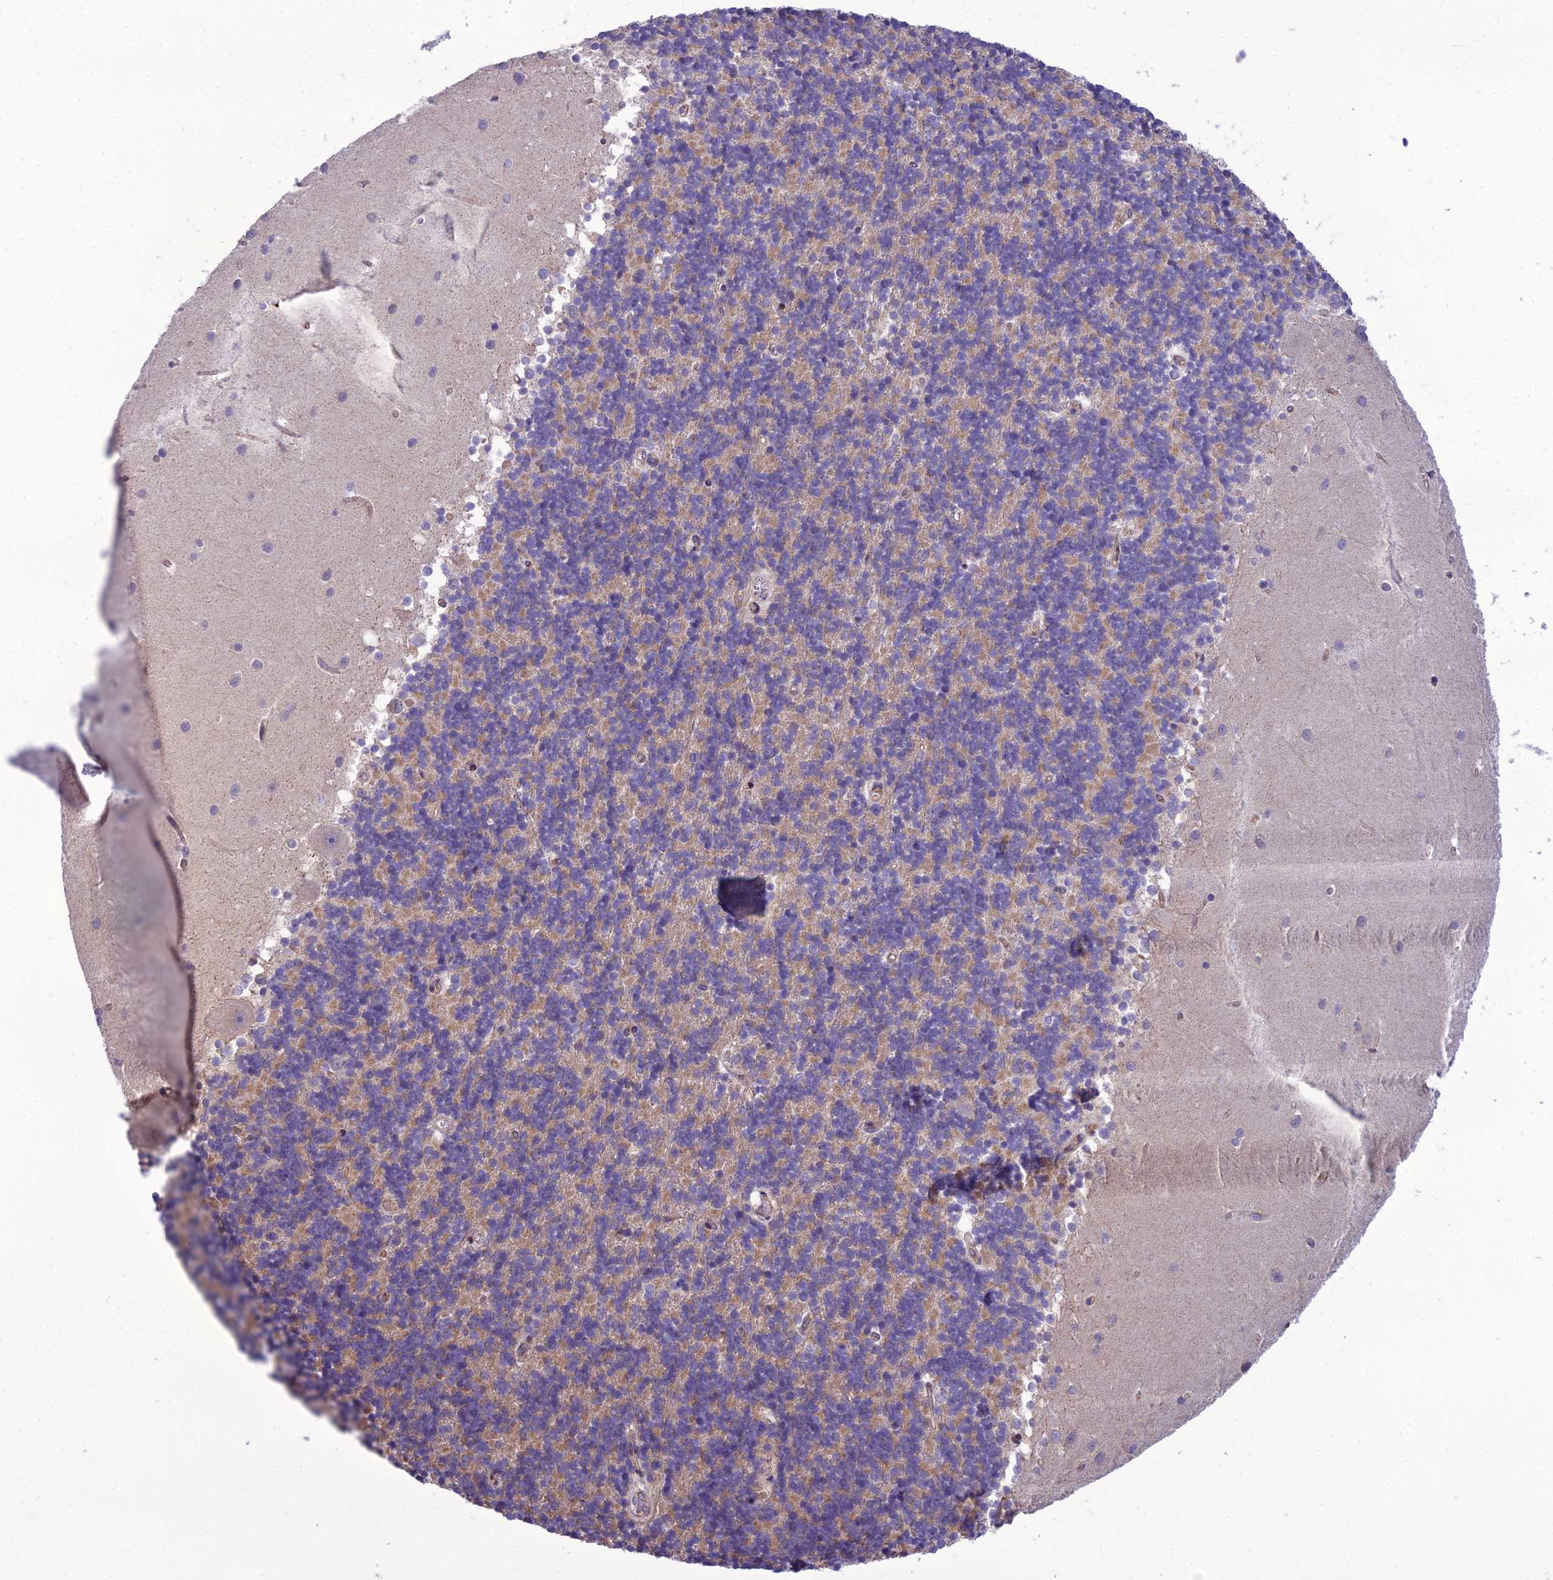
{"staining": {"intensity": "weak", "quantity": "25%-75%", "location": "cytoplasmic/membranous"}, "tissue": "cerebellum", "cell_type": "Cells in granular layer", "image_type": "normal", "snomed": [{"axis": "morphology", "description": "Normal tissue, NOS"}, {"axis": "topography", "description": "Cerebellum"}], "caption": "This photomicrograph exhibits IHC staining of normal cerebellum, with low weak cytoplasmic/membranous staining in approximately 25%-75% of cells in granular layer.", "gene": "NODAL", "patient": {"sex": "male", "age": 54}}